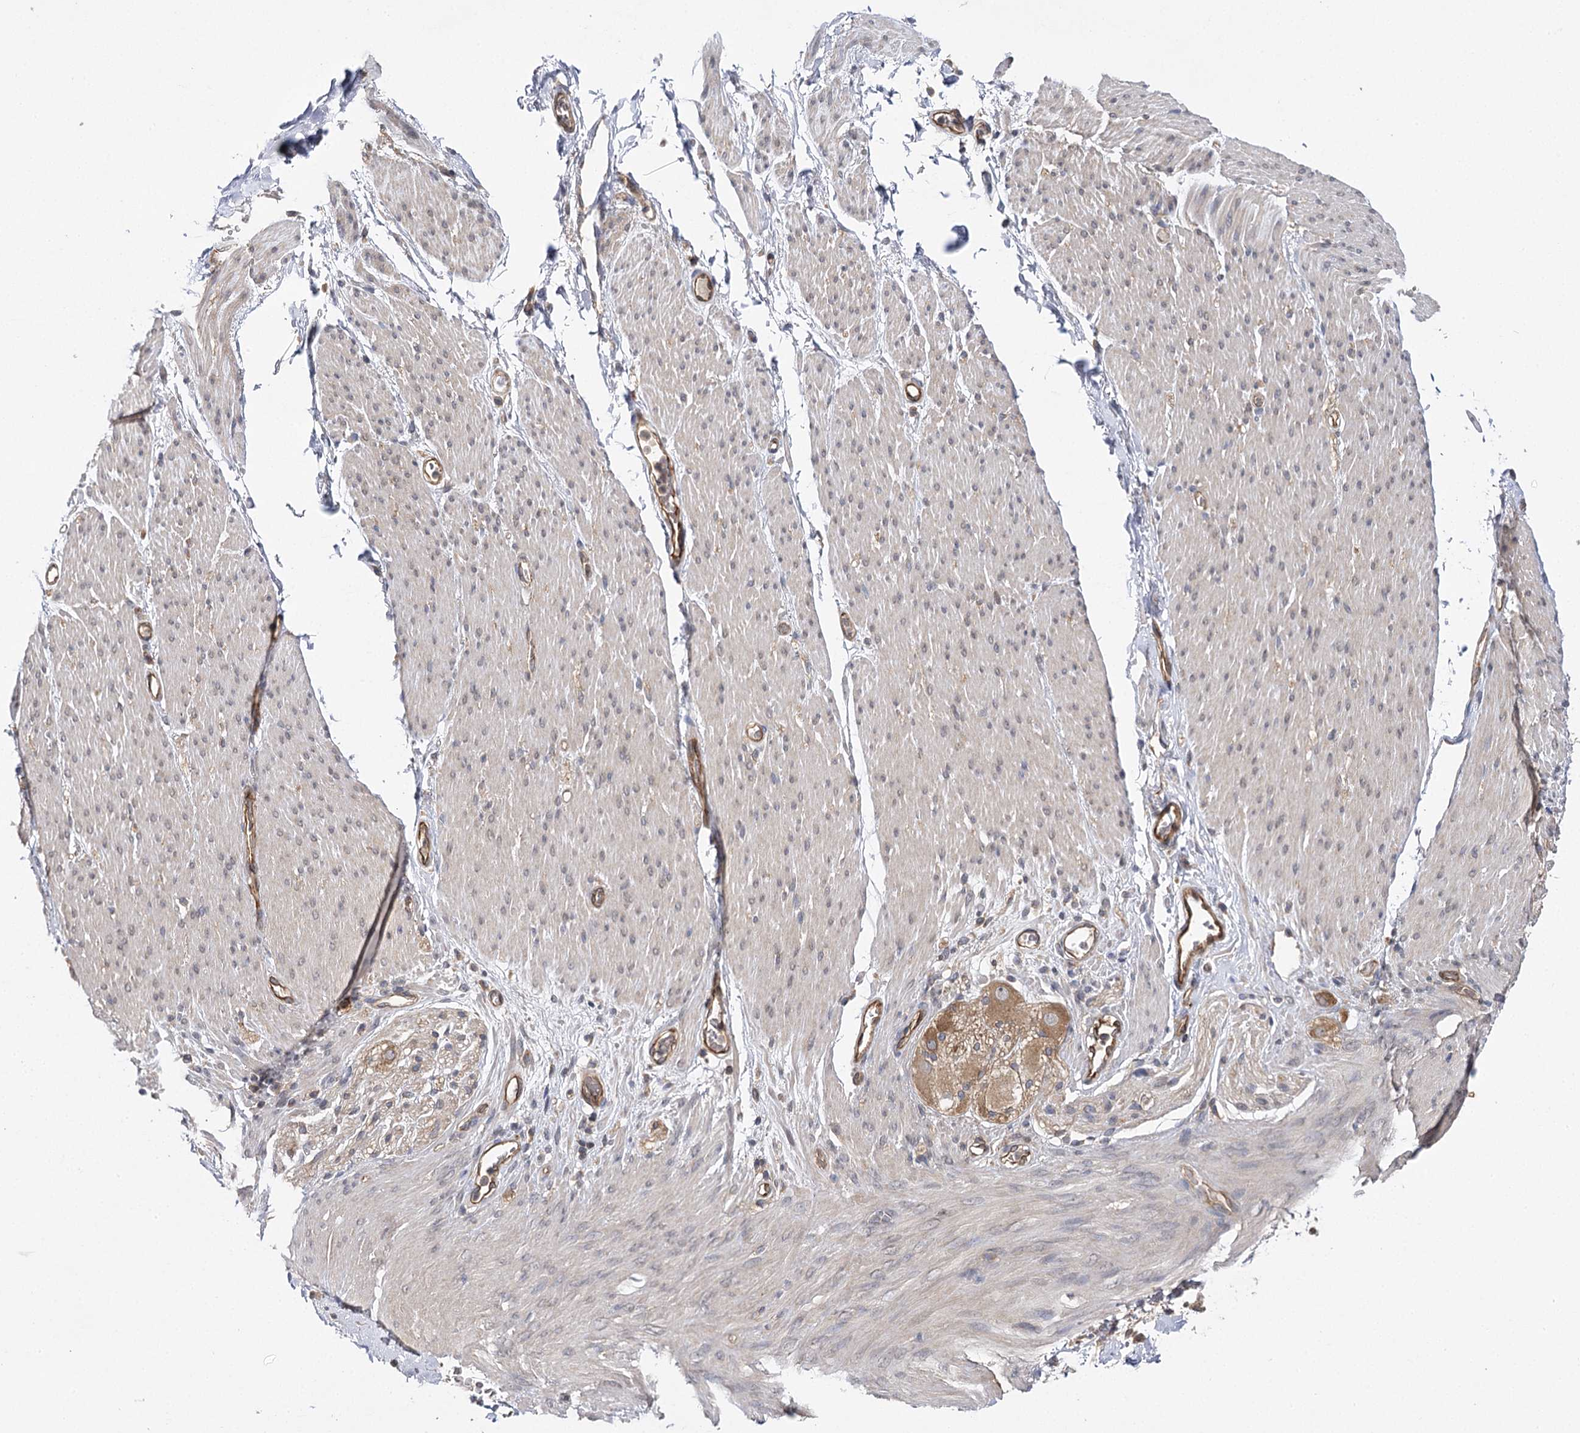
{"staining": {"intensity": "weak", "quantity": ">75%", "location": "cytoplasmic/membranous"}, "tissue": "adipose tissue", "cell_type": "Adipocytes", "image_type": "normal", "snomed": [{"axis": "morphology", "description": "Normal tissue, NOS"}, {"axis": "topography", "description": "Colon"}, {"axis": "topography", "description": "Peripheral nerve tissue"}], "caption": "A high-resolution histopathology image shows IHC staining of unremarkable adipose tissue, which displays weak cytoplasmic/membranous positivity in about >75% of adipocytes.", "gene": "BCR", "patient": {"sex": "female", "age": 61}}